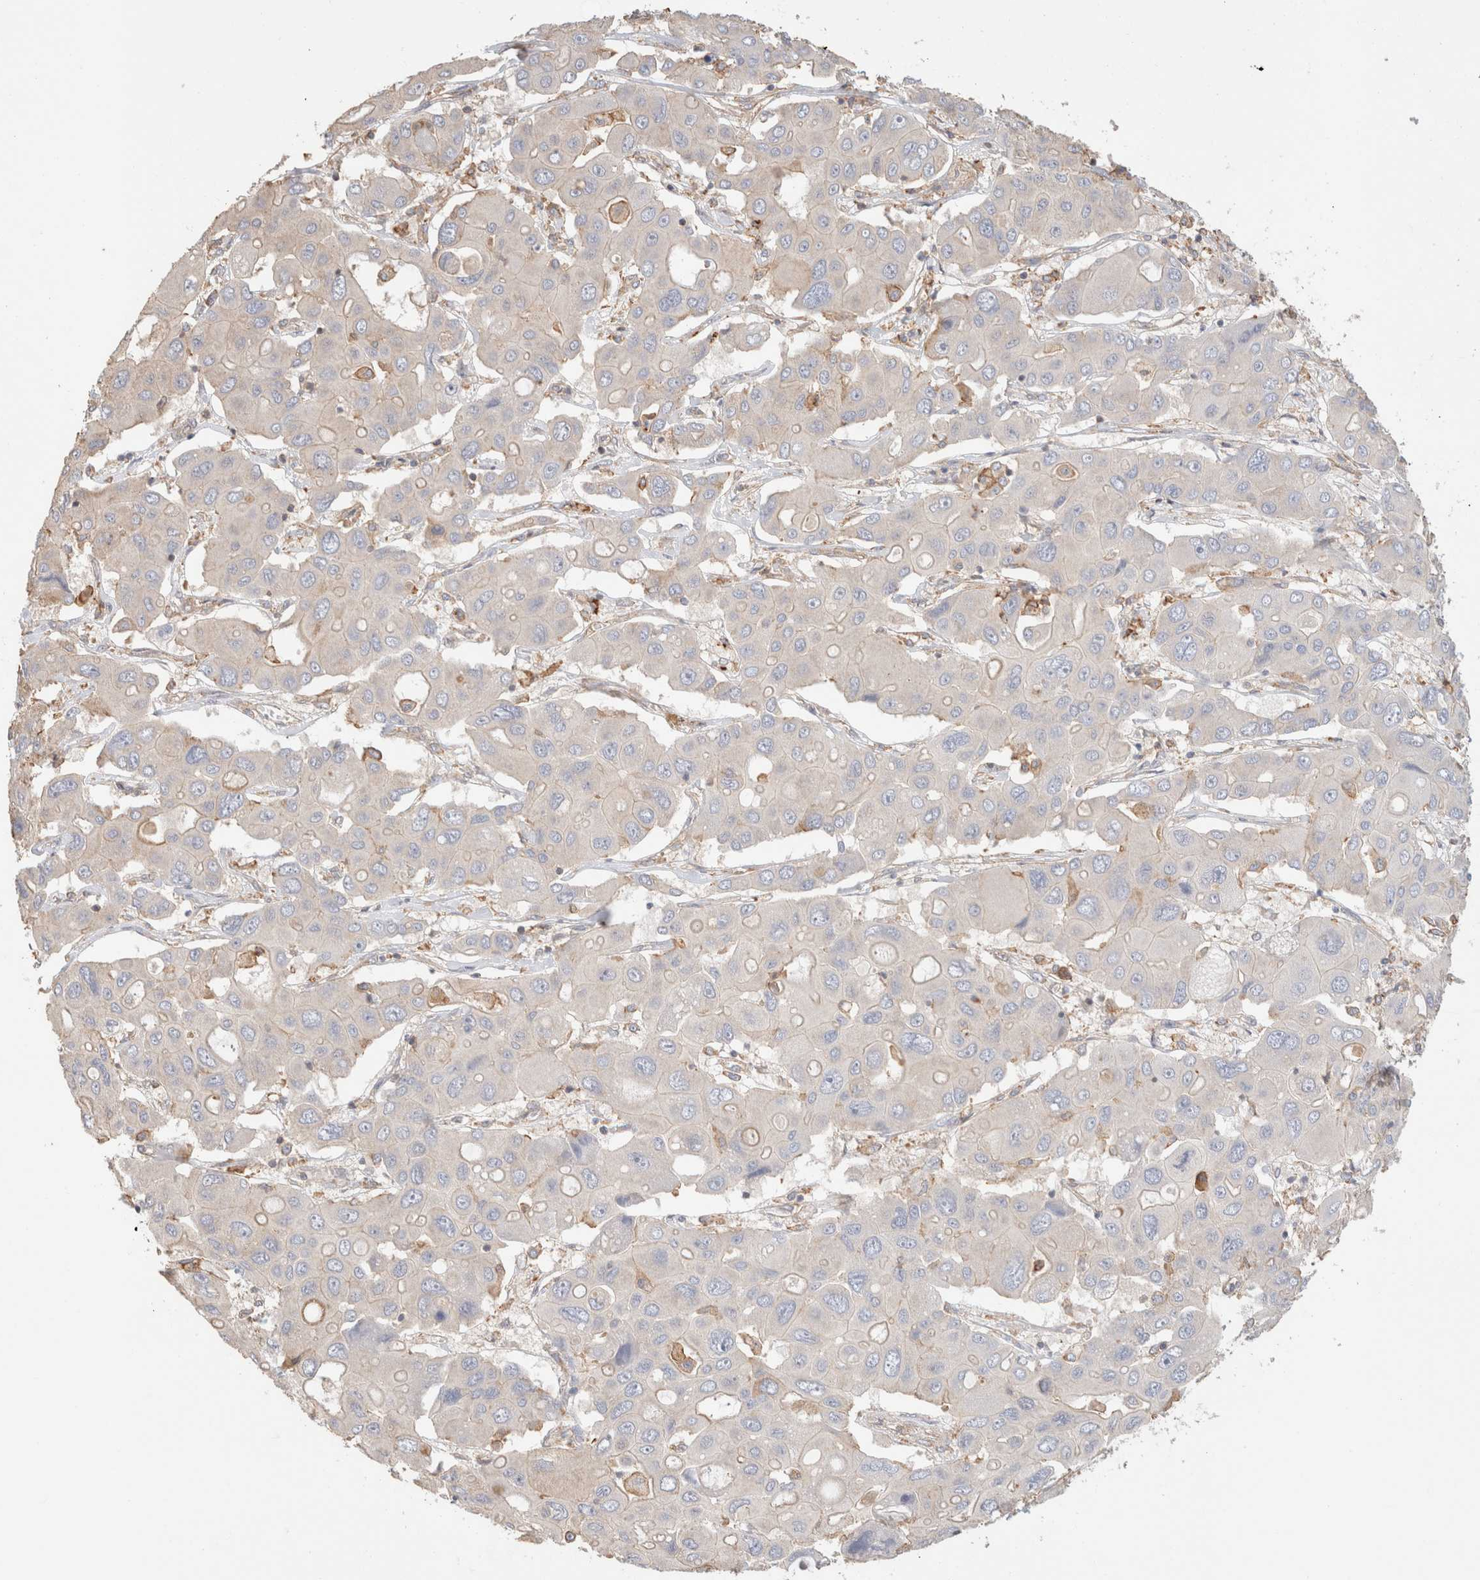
{"staining": {"intensity": "negative", "quantity": "none", "location": "none"}, "tissue": "liver cancer", "cell_type": "Tumor cells", "image_type": "cancer", "snomed": [{"axis": "morphology", "description": "Cholangiocarcinoma"}, {"axis": "topography", "description": "Liver"}], "caption": "Liver cholangiocarcinoma stained for a protein using immunohistochemistry displays no positivity tumor cells.", "gene": "CFAP418", "patient": {"sex": "male", "age": 67}}